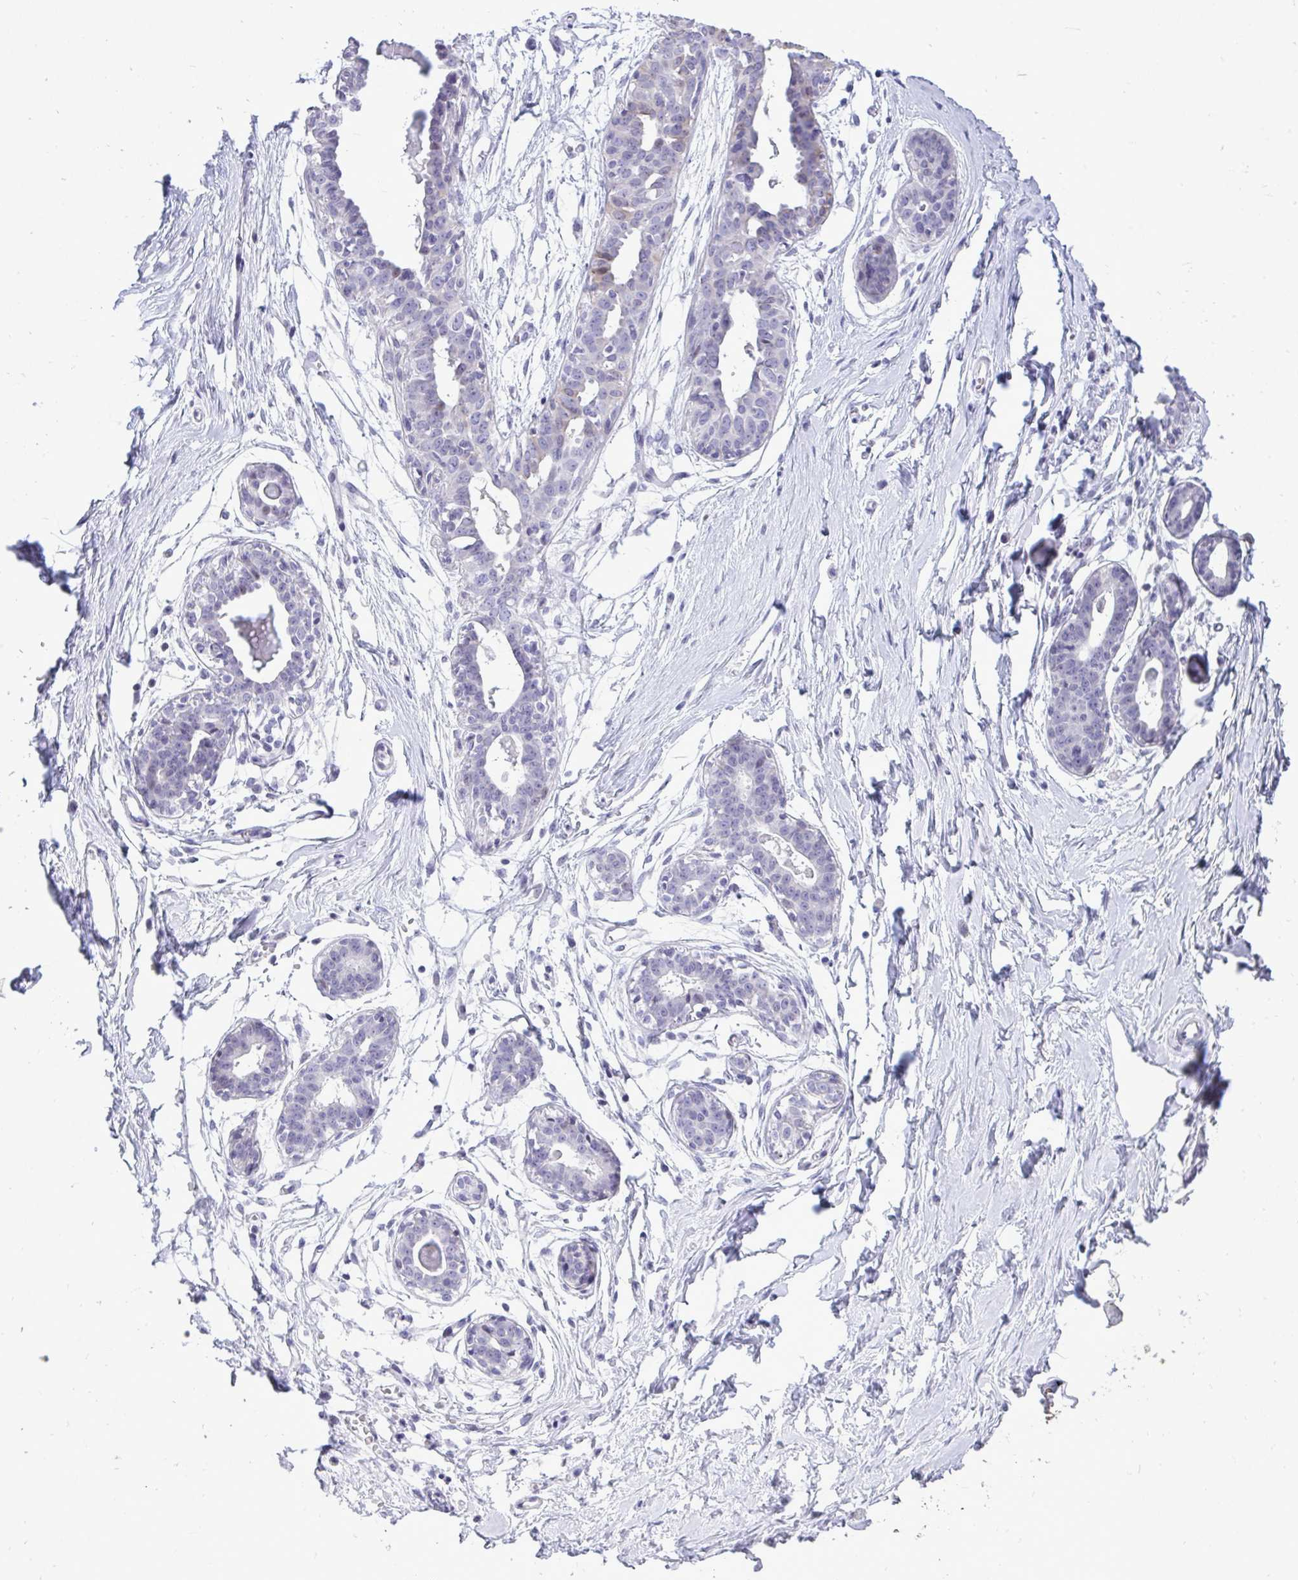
{"staining": {"intensity": "negative", "quantity": "none", "location": "none"}, "tissue": "breast", "cell_type": "Adipocytes", "image_type": "normal", "snomed": [{"axis": "morphology", "description": "Normal tissue, NOS"}, {"axis": "topography", "description": "Breast"}], "caption": "IHC image of normal breast: breast stained with DAB (3,3'-diaminobenzidine) demonstrates no significant protein positivity in adipocytes. Brightfield microscopy of immunohistochemistry (IHC) stained with DAB (brown) and hematoxylin (blue), captured at high magnification.", "gene": "GABRA1", "patient": {"sex": "female", "age": 45}}